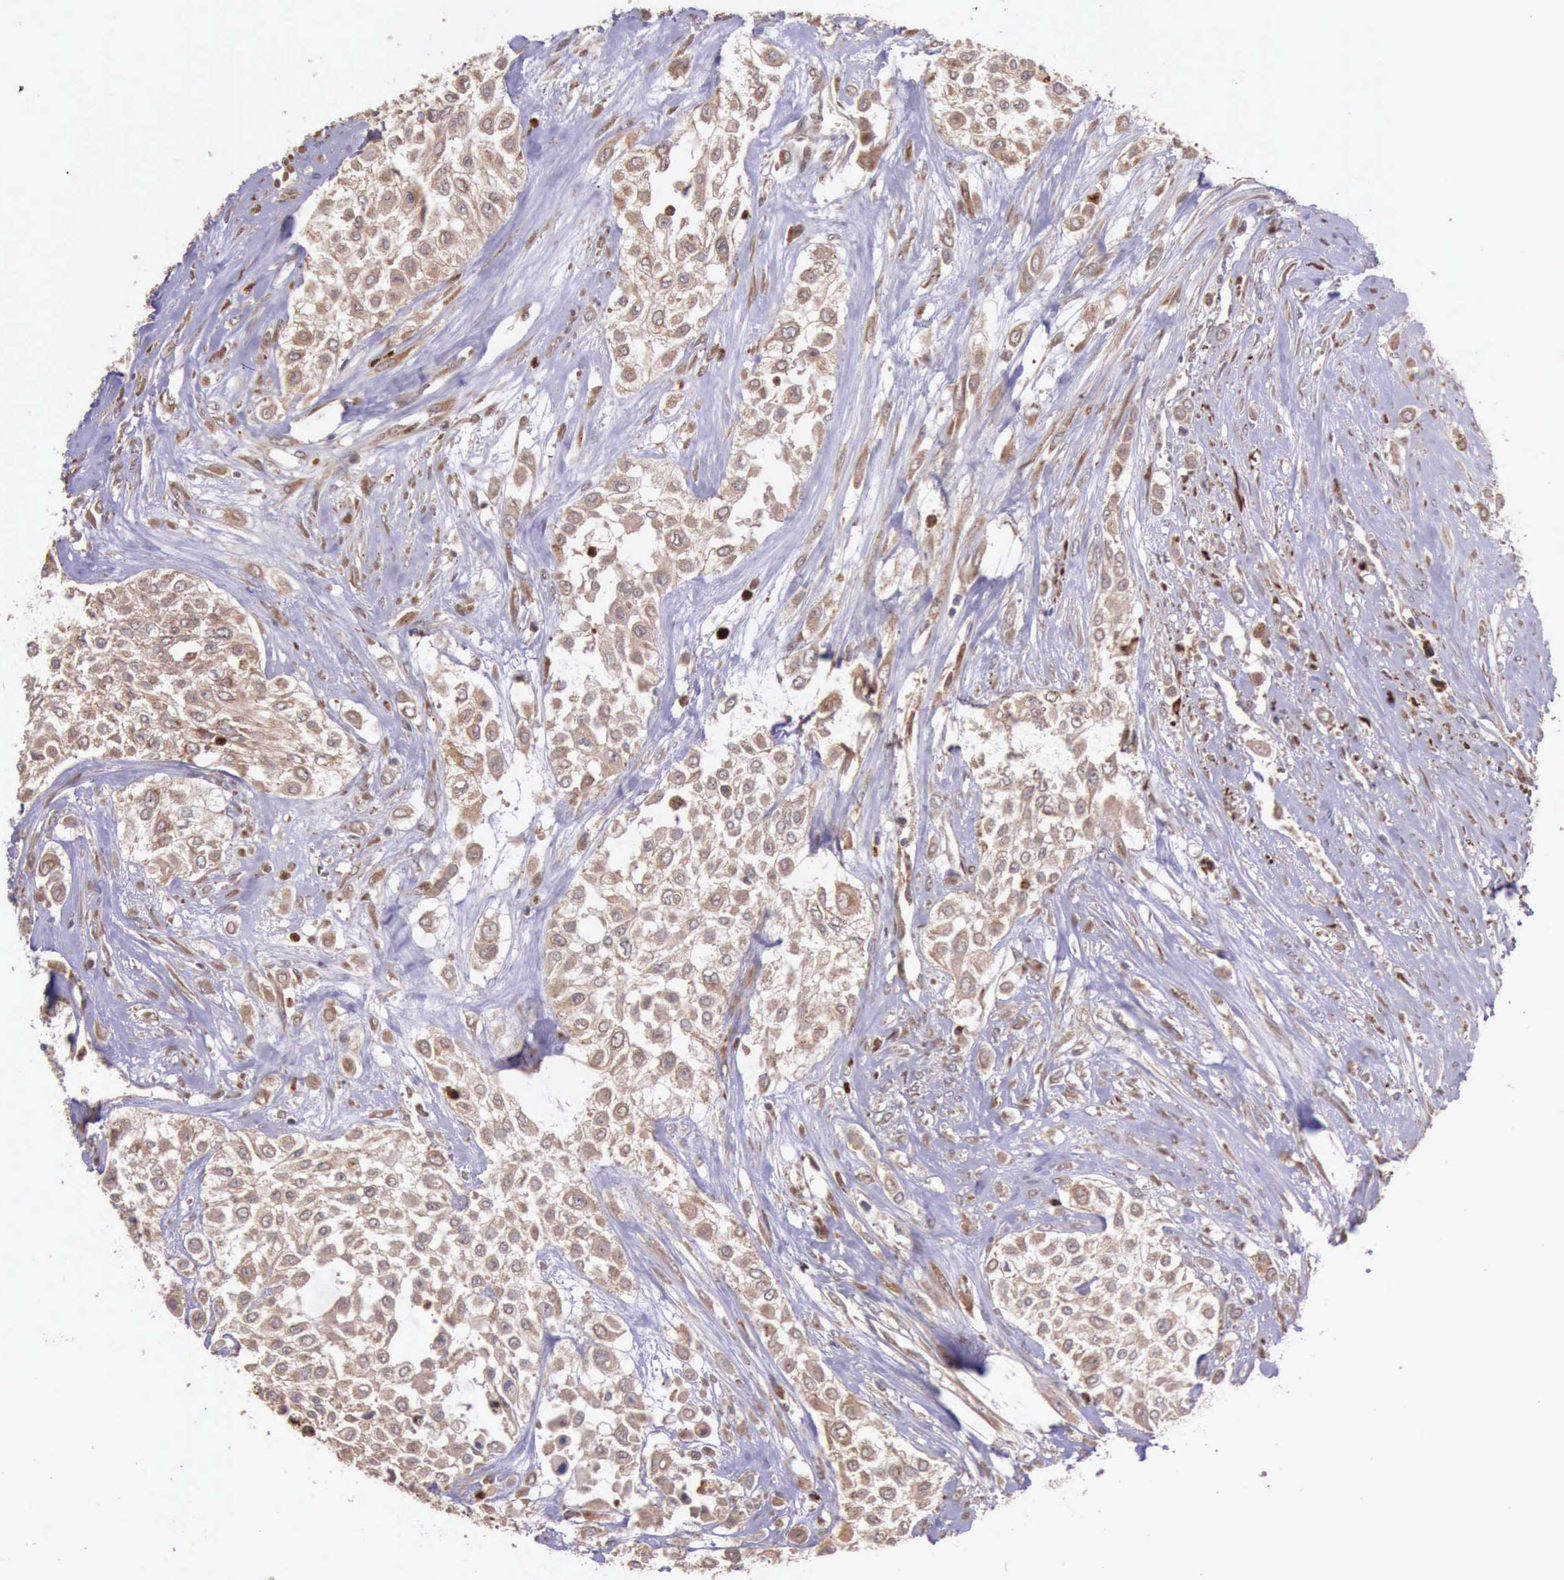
{"staining": {"intensity": "moderate", "quantity": ">75%", "location": "cytoplasmic/membranous"}, "tissue": "urothelial cancer", "cell_type": "Tumor cells", "image_type": "cancer", "snomed": [{"axis": "morphology", "description": "Urothelial carcinoma, High grade"}, {"axis": "topography", "description": "Urinary bladder"}], "caption": "High-grade urothelial carcinoma was stained to show a protein in brown. There is medium levels of moderate cytoplasmic/membranous positivity in about >75% of tumor cells.", "gene": "ARMCX3", "patient": {"sex": "male", "age": 57}}